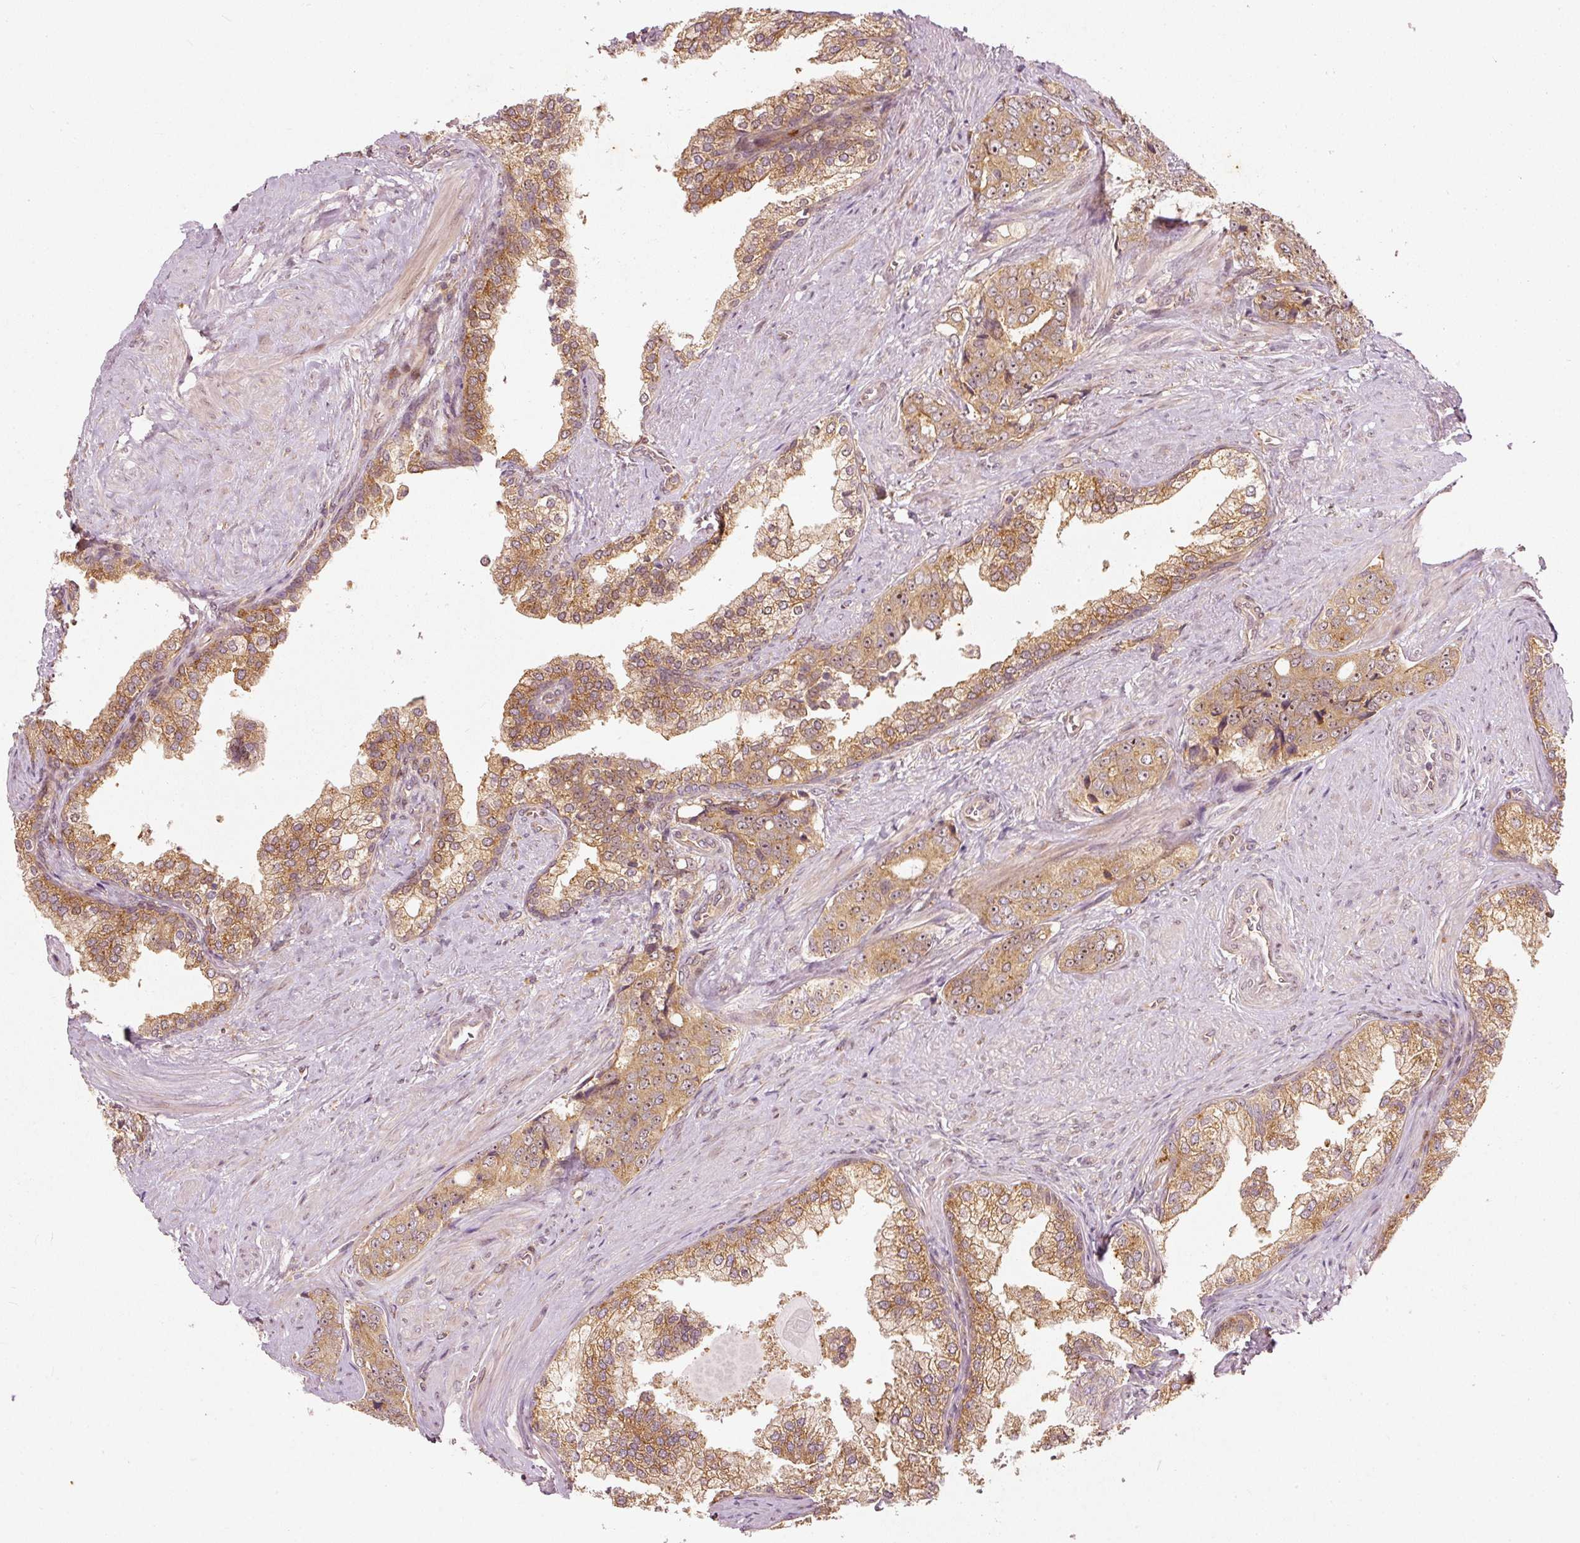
{"staining": {"intensity": "moderate", "quantity": ">75%", "location": "cytoplasmic/membranous,nuclear"}, "tissue": "prostate cancer", "cell_type": "Tumor cells", "image_type": "cancer", "snomed": [{"axis": "morphology", "description": "Adenocarcinoma, High grade"}, {"axis": "topography", "description": "Prostate"}], "caption": "The micrograph displays staining of adenocarcinoma (high-grade) (prostate), revealing moderate cytoplasmic/membranous and nuclear protein staining (brown color) within tumor cells.", "gene": "ZNF580", "patient": {"sex": "male", "age": 67}}